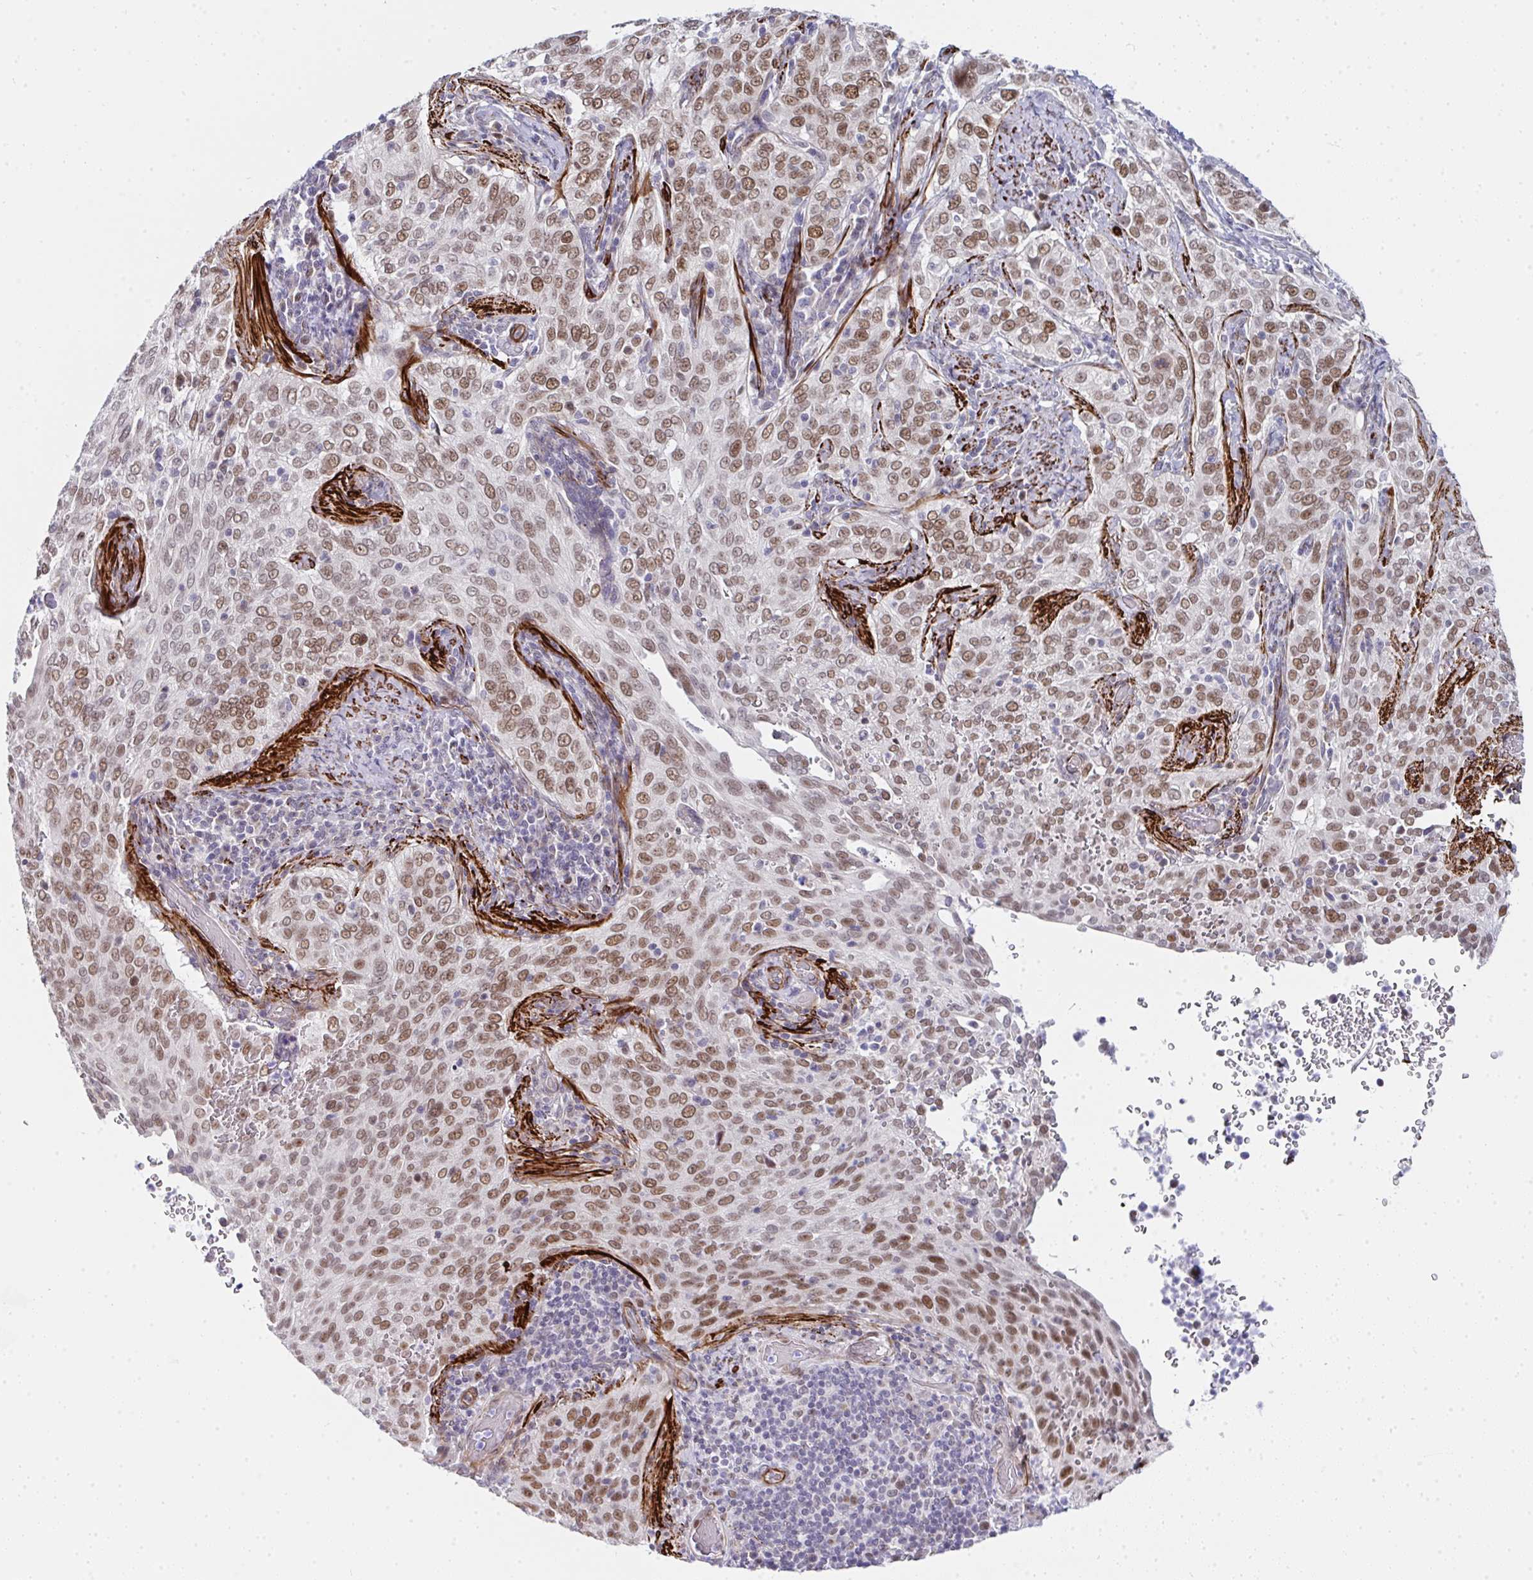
{"staining": {"intensity": "moderate", "quantity": ">75%", "location": "nuclear"}, "tissue": "cervical cancer", "cell_type": "Tumor cells", "image_type": "cancer", "snomed": [{"axis": "morphology", "description": "Squamous cell carcinoma, NOS"}, {"axis": "topography", "description": "Cervix"}], "caption": "This is an image of immunohistochemistry staining of squamous cell carcinoma (cervical), which shows moderate expression in the nuclear of tumor cells.", "gene": "GINS2", "patient": {"sex": "female", "age": 38}}